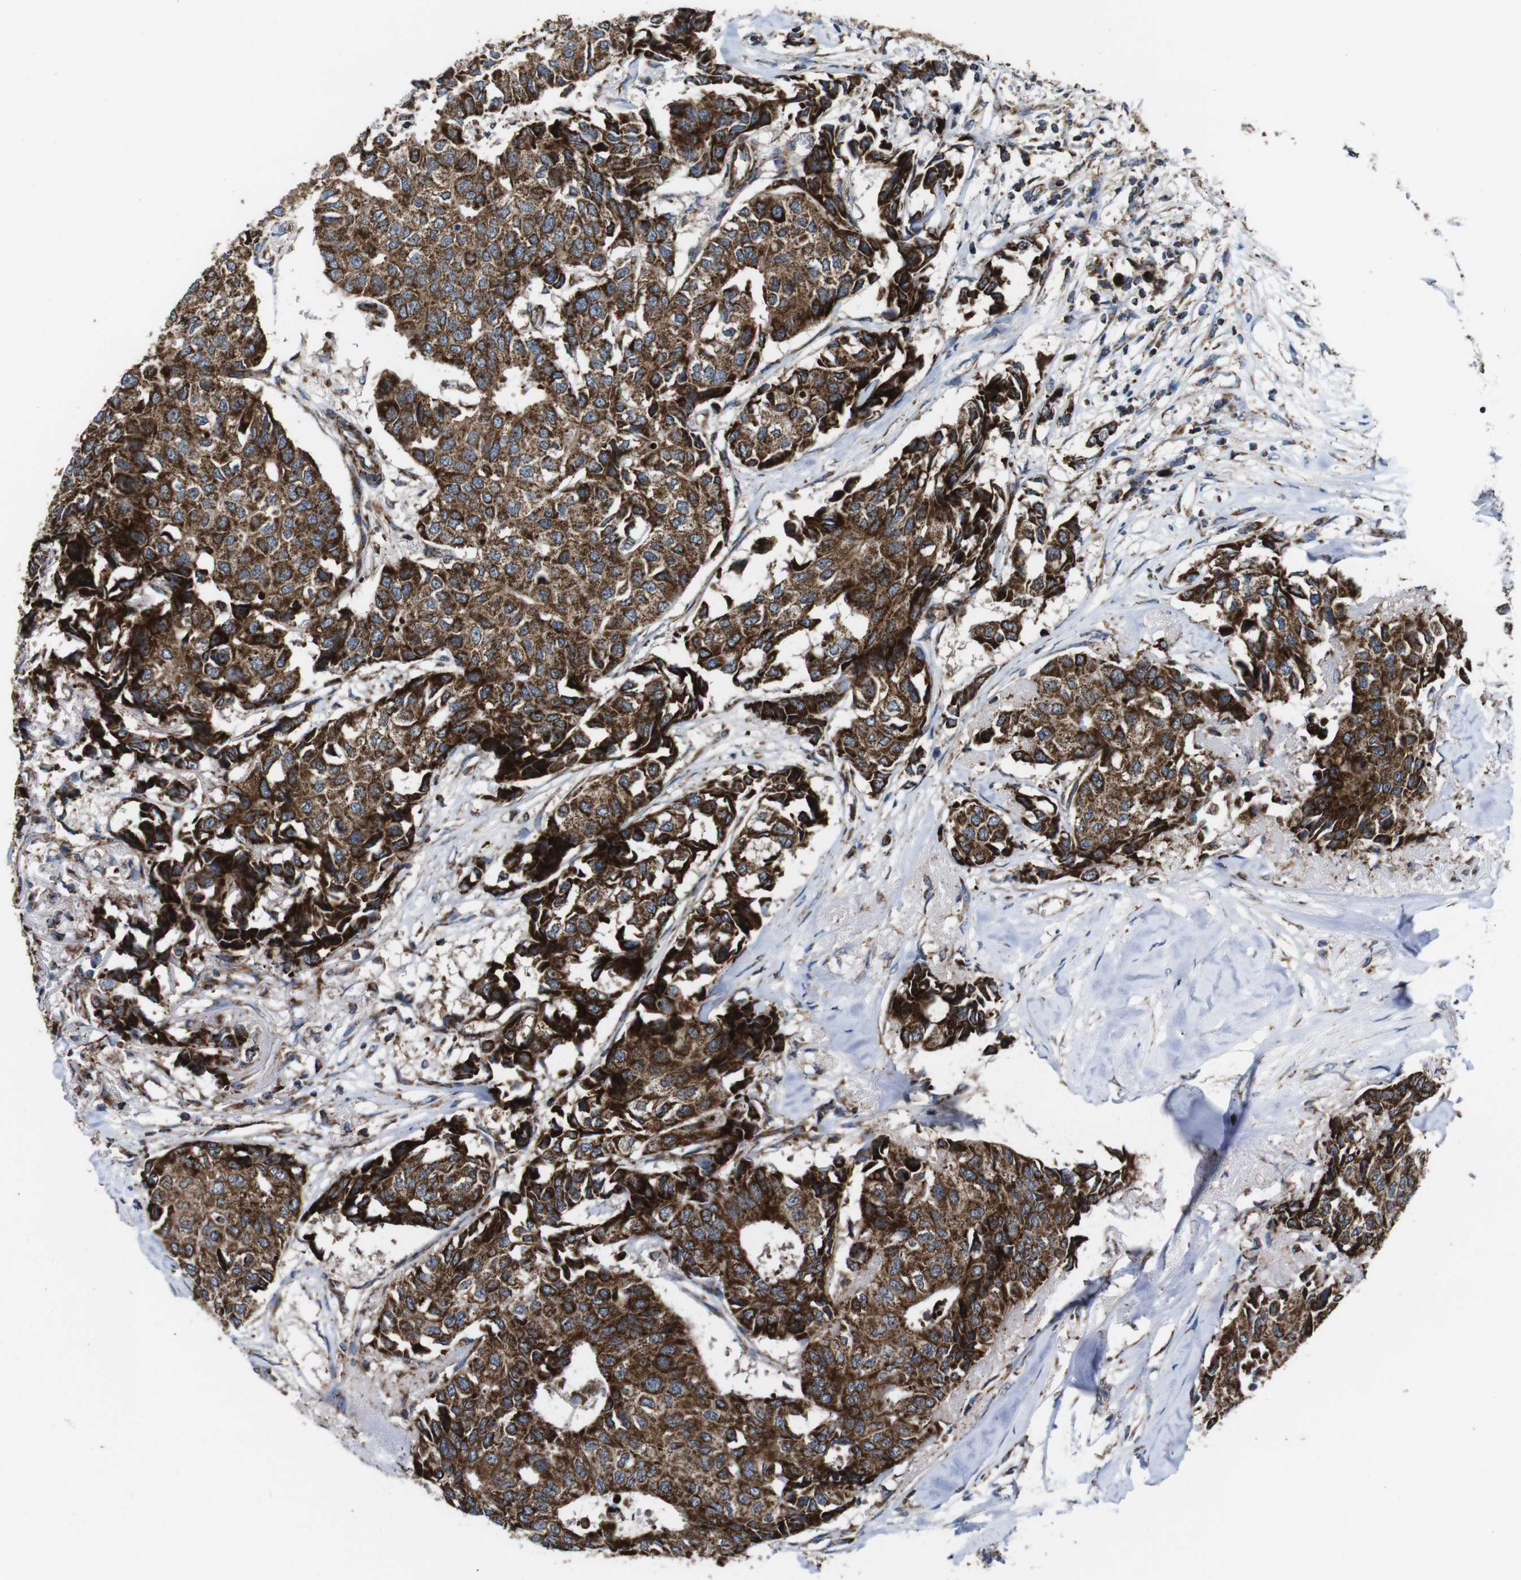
{"staining": {"intensity": "strong", "quantity": "25%-75%", "location": "cytoplasmic/membranous"}, "tissue": "breast cancer", "cell_type": "Tumor cells", "image_type": "cancer", "snomed": [{"axis": "morphology", "description": "Duct carcinoma"}, {"axis": "topography", "description": "Breast"}], "caption": "Immunohistochemical staining of breast cancer (infiltrating ductal carcinoma) shows high levels of strong cytoplasmic/membranous expression in about 25%-75% of tumor cells.", "gene": "HK1", "patient": {"sex": "female", "age": 80}}